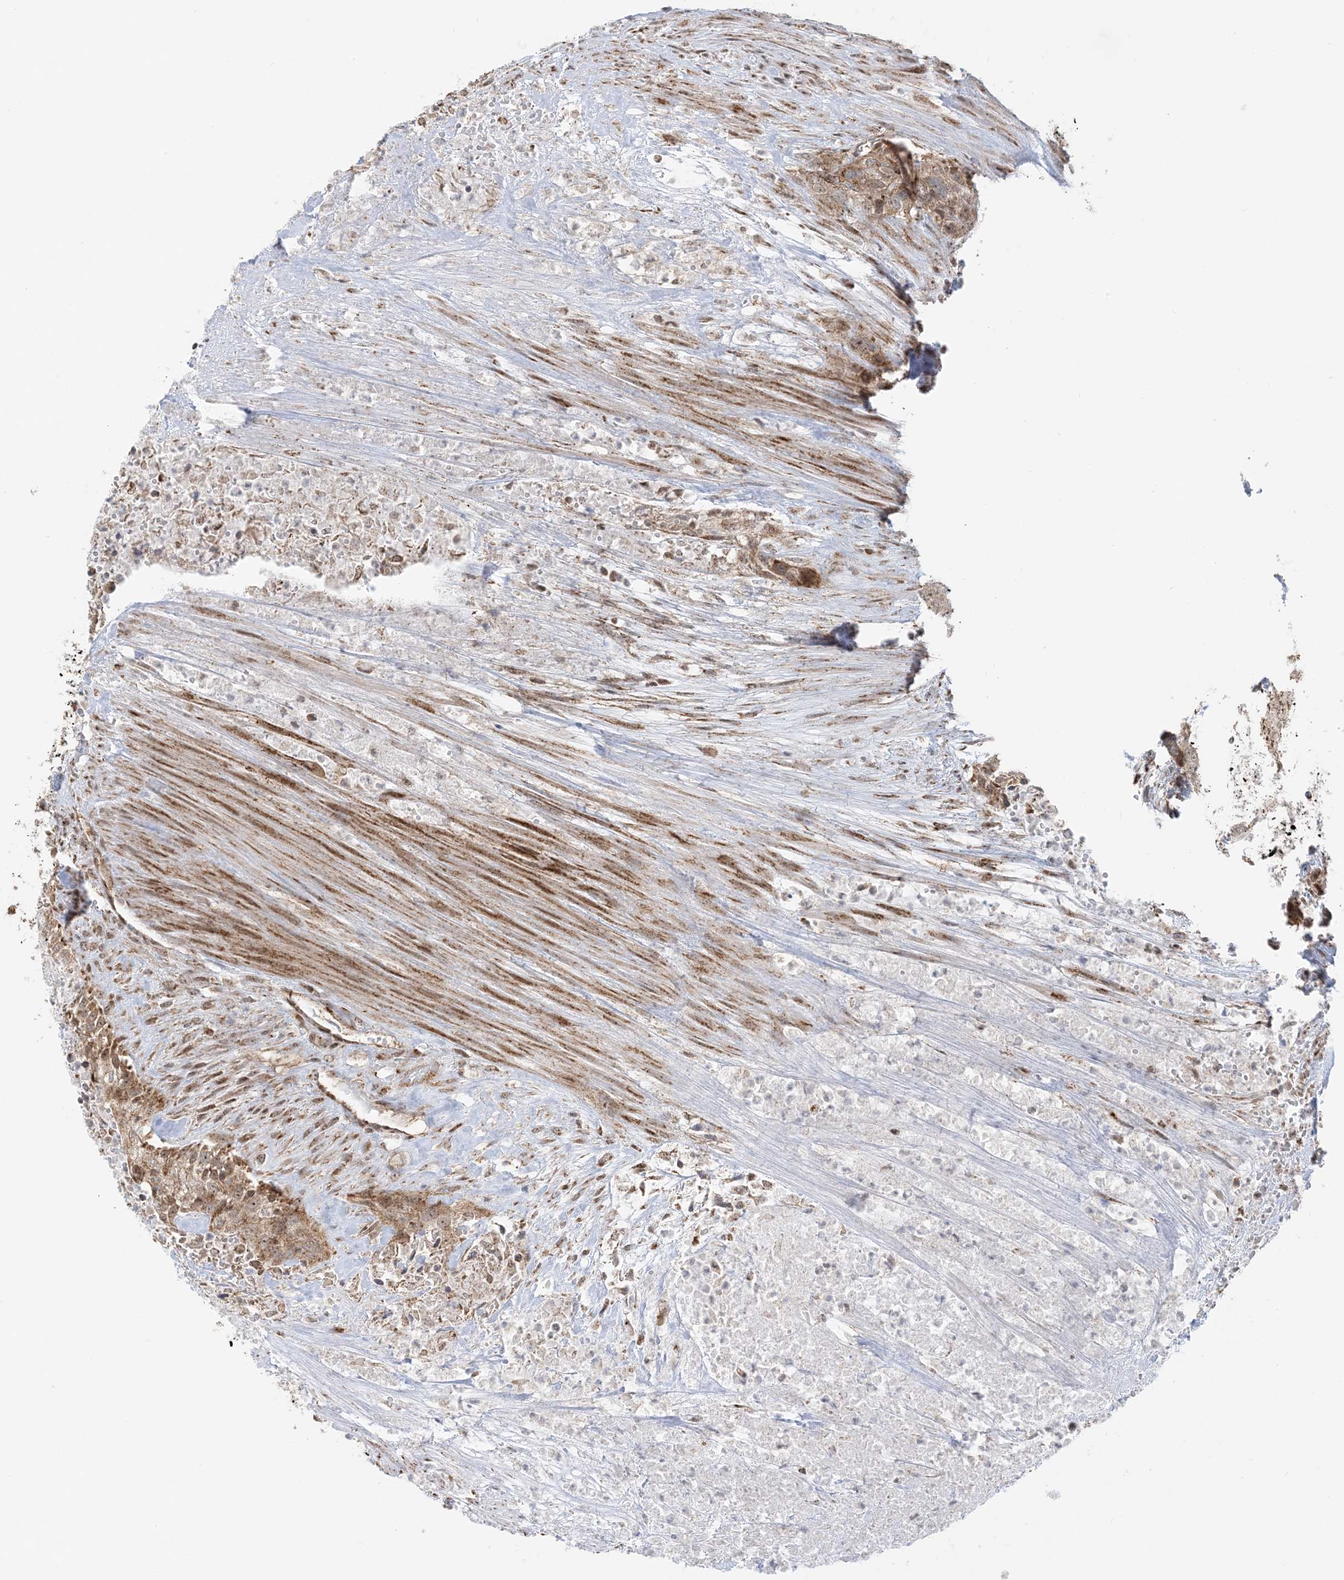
{"staining": {"intensity": "moderate", "quantity": ">75%", "location": "cytoplasmic/membranous,nuclear"}, "tissue": "urothelial cancer", "cell_type": "Tumor cells", "image_type": "cancer", "snomed": [{"axis": "morphology", "description": "Urothelial carcinoma, High grade"}, {"axis": "topography", "description": "Urinary bladder"}], "caption": "Approximately >75% of tumor cells in high-grade urothelial carcinoma demonstrate moderate cytoplasmic/membranous and nuclear protein expression as visualized by brown immunohistochemical staining.", "gene": "MAPKBP1", "patient": {"sex": "male", "age": 35}}